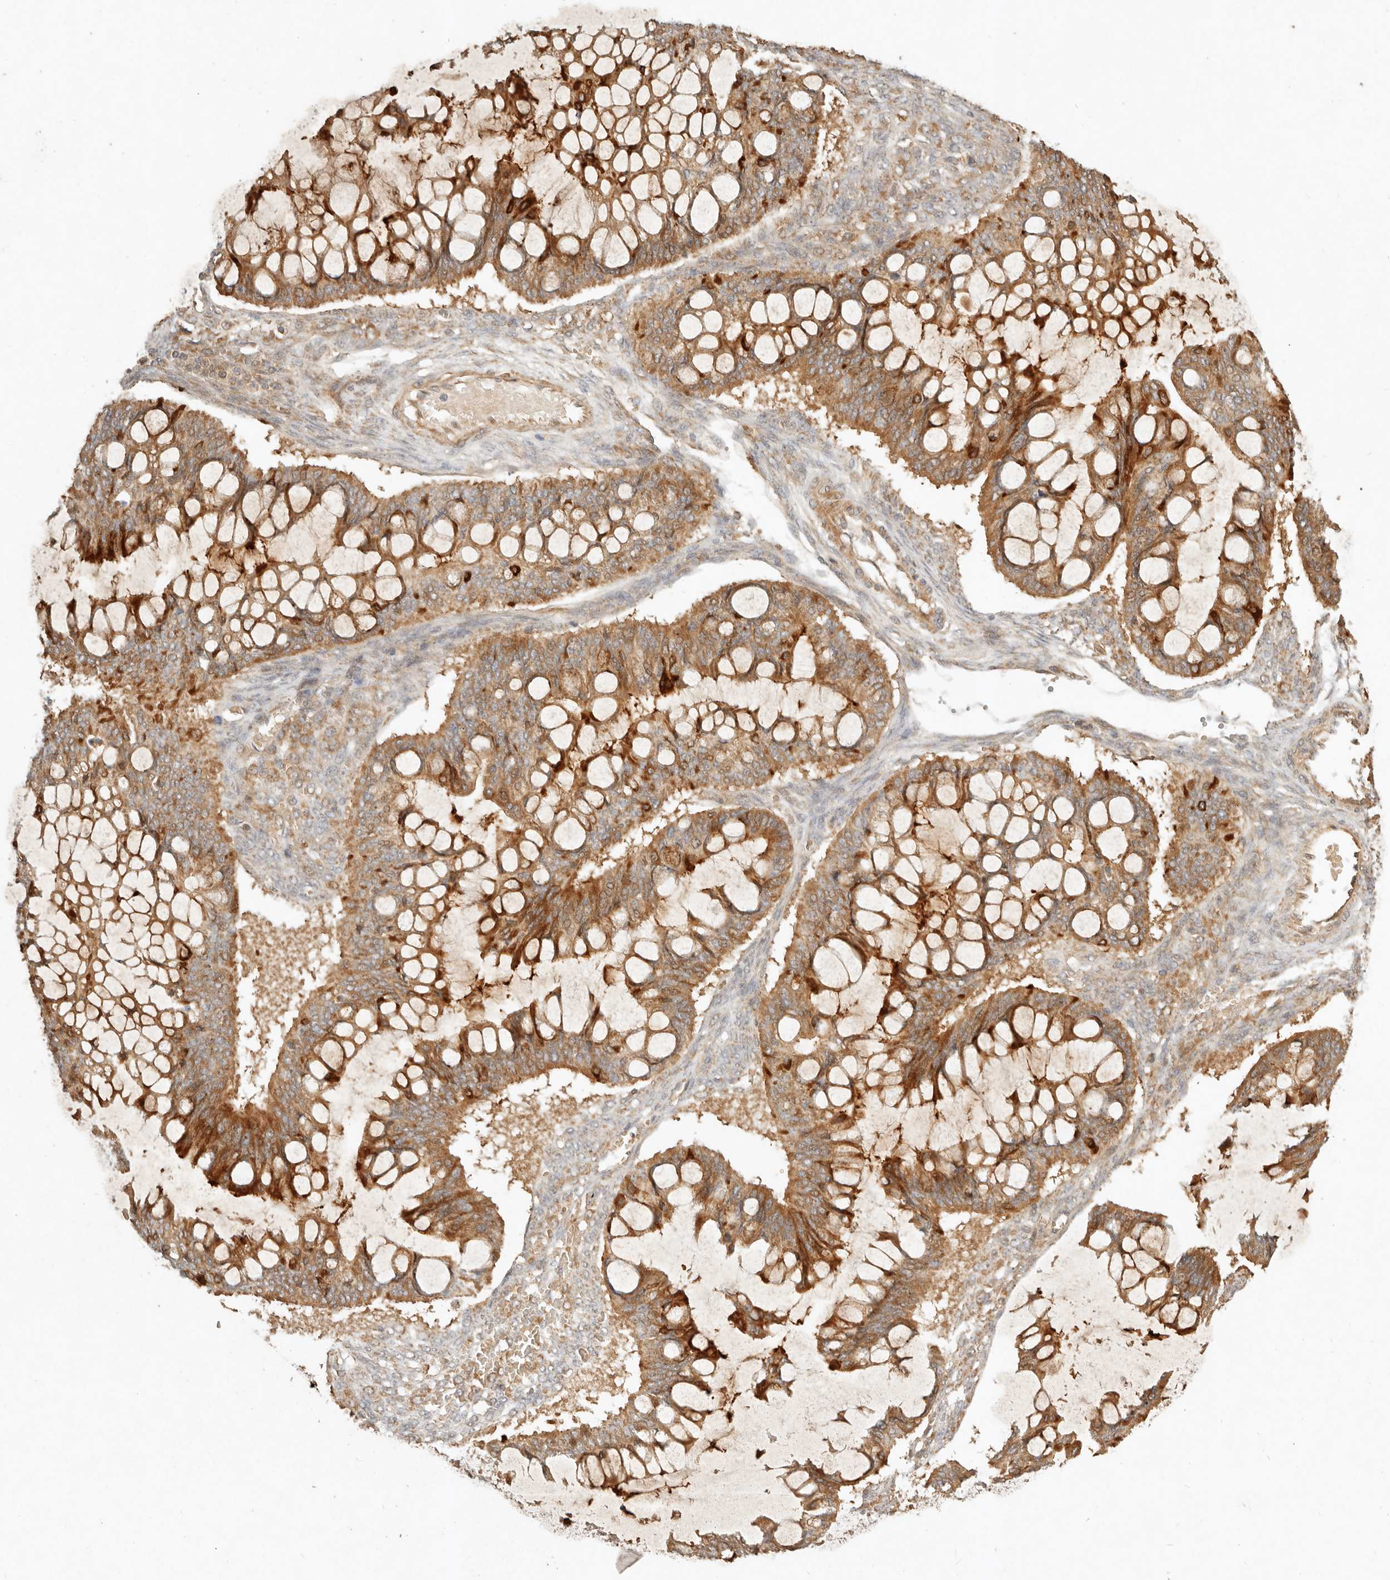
{"staining": {"intensity": "moderate", "quantity": ">75%", "location": "cytoplasmic/membranous"}, "tissue": "ovarian cancer", "cell_type": "Tumor cells", "image_type": "cancer", "snomed": [{"axis": "morphology", "description": "Cystadenocarcinoma, mucinous, NOS"}, {"axis": "topography", "description": "Ovary"}], "caption": "This histopathology image displays ovarian mucinous cystadenocarcinoma stained with immunohistochemistry to label a protein in brown. The cytoplasmic/membranous of tumor cells show moderate positivity for the protein. Nuclei are counter-stained blue.", "gene": "CLEC4C", "patient": {"sex": "female", "age": 73}}